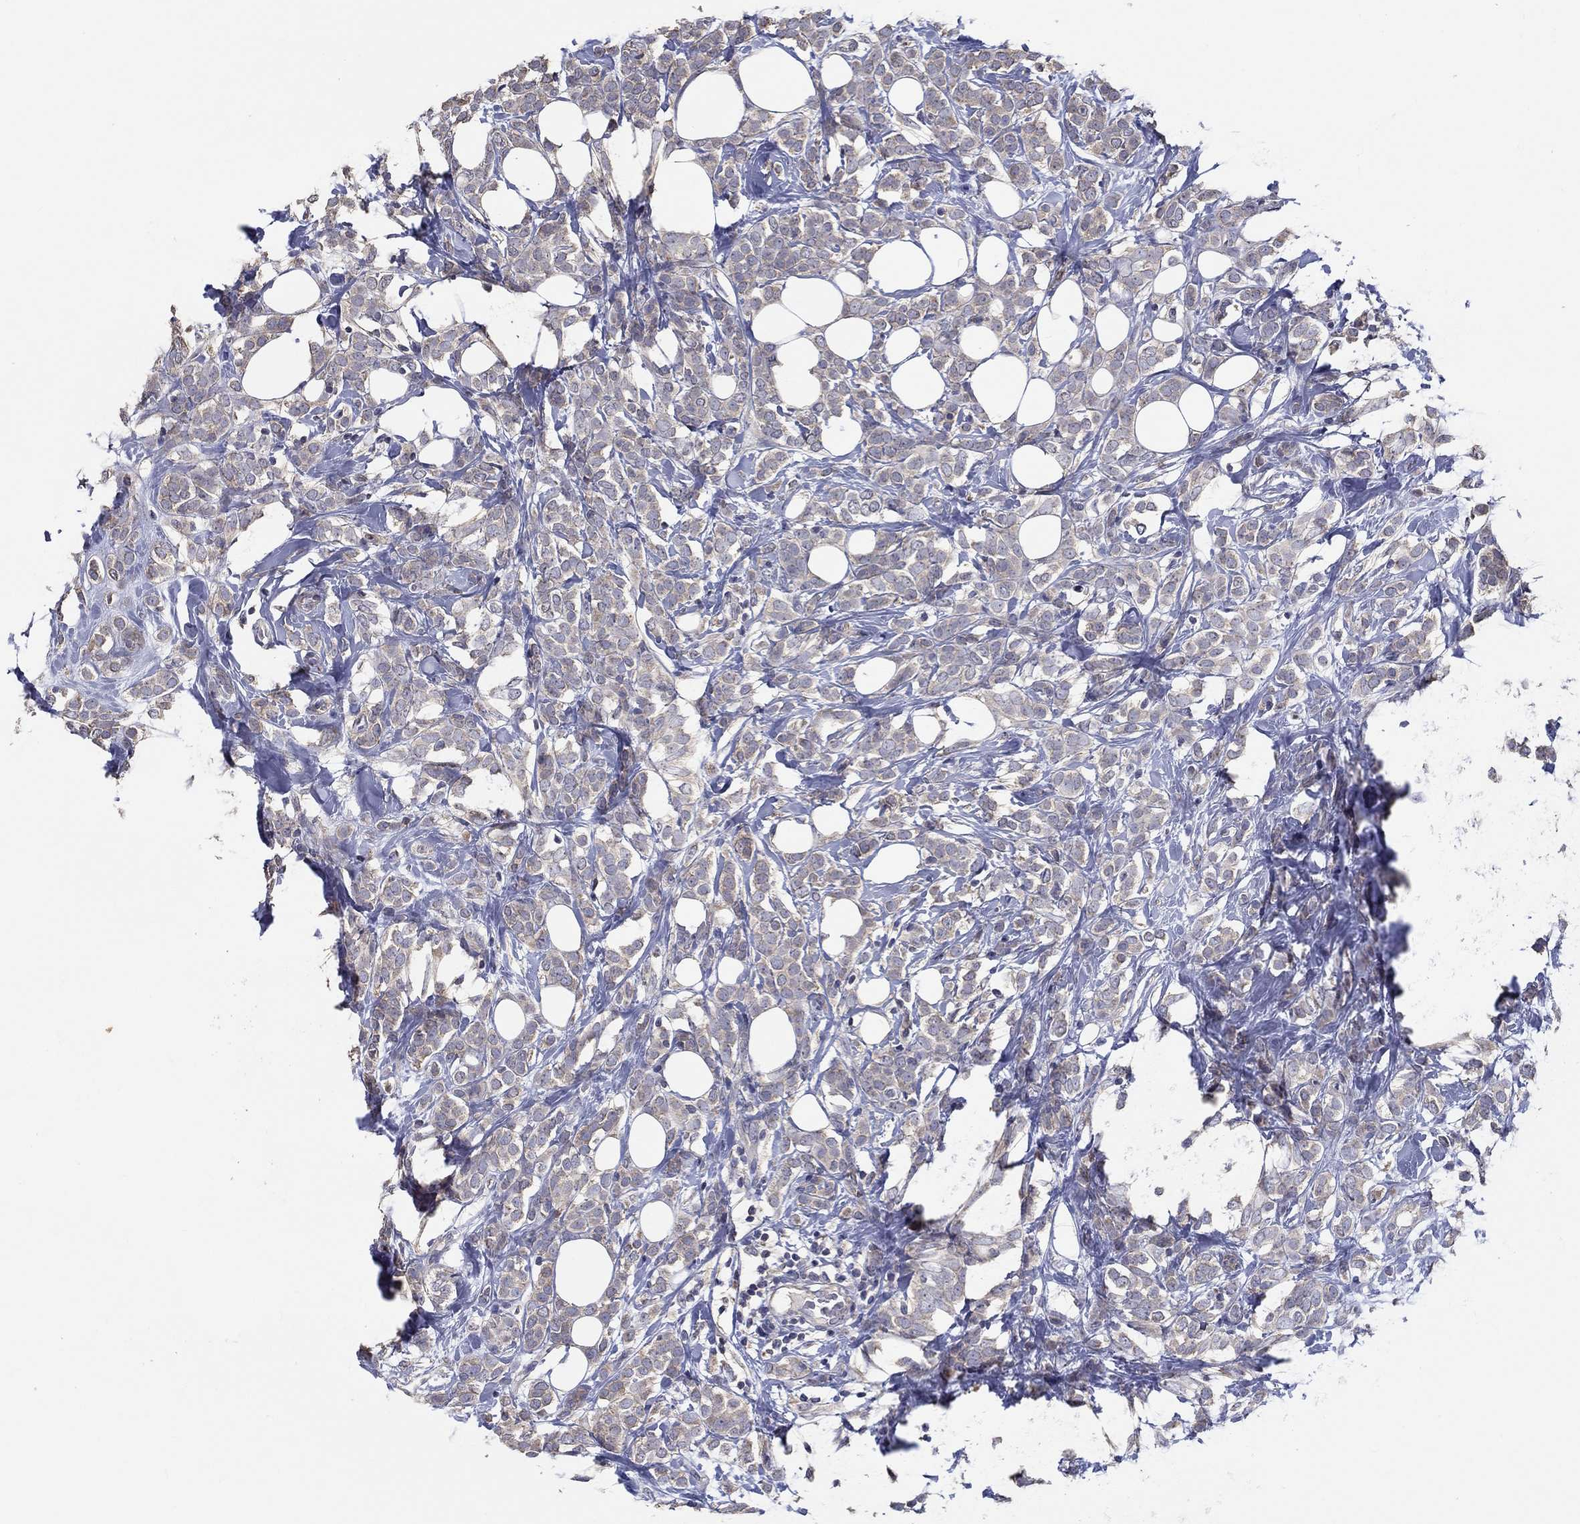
{"staining": {"intensity": "weak", "quantity": "25%-75%", "location": "cytoplasmic/membranous"}, "tissue": "breast cancer", "cell_type": "Tumor cells", "image_type": "cancer", "snomed": [{"axis": "morphology", "description": "Lobular carcinoma"}, {"axis": "topography", "description": "Breast"}], "caption": "Lobular carcinoma (breast) stained with DAB immunohistochemistry (IHC) demonstrates low levels of weak cytoplasmic/membranous expression in approximately 25%-75% of tumor cells. The staining was performed using DAB, with brown indicating positive protein expression. Nuclei are stained blue with hematoxylin.", "gene": "DOCK3", "patient": {"sex": "female", "age": 49}}